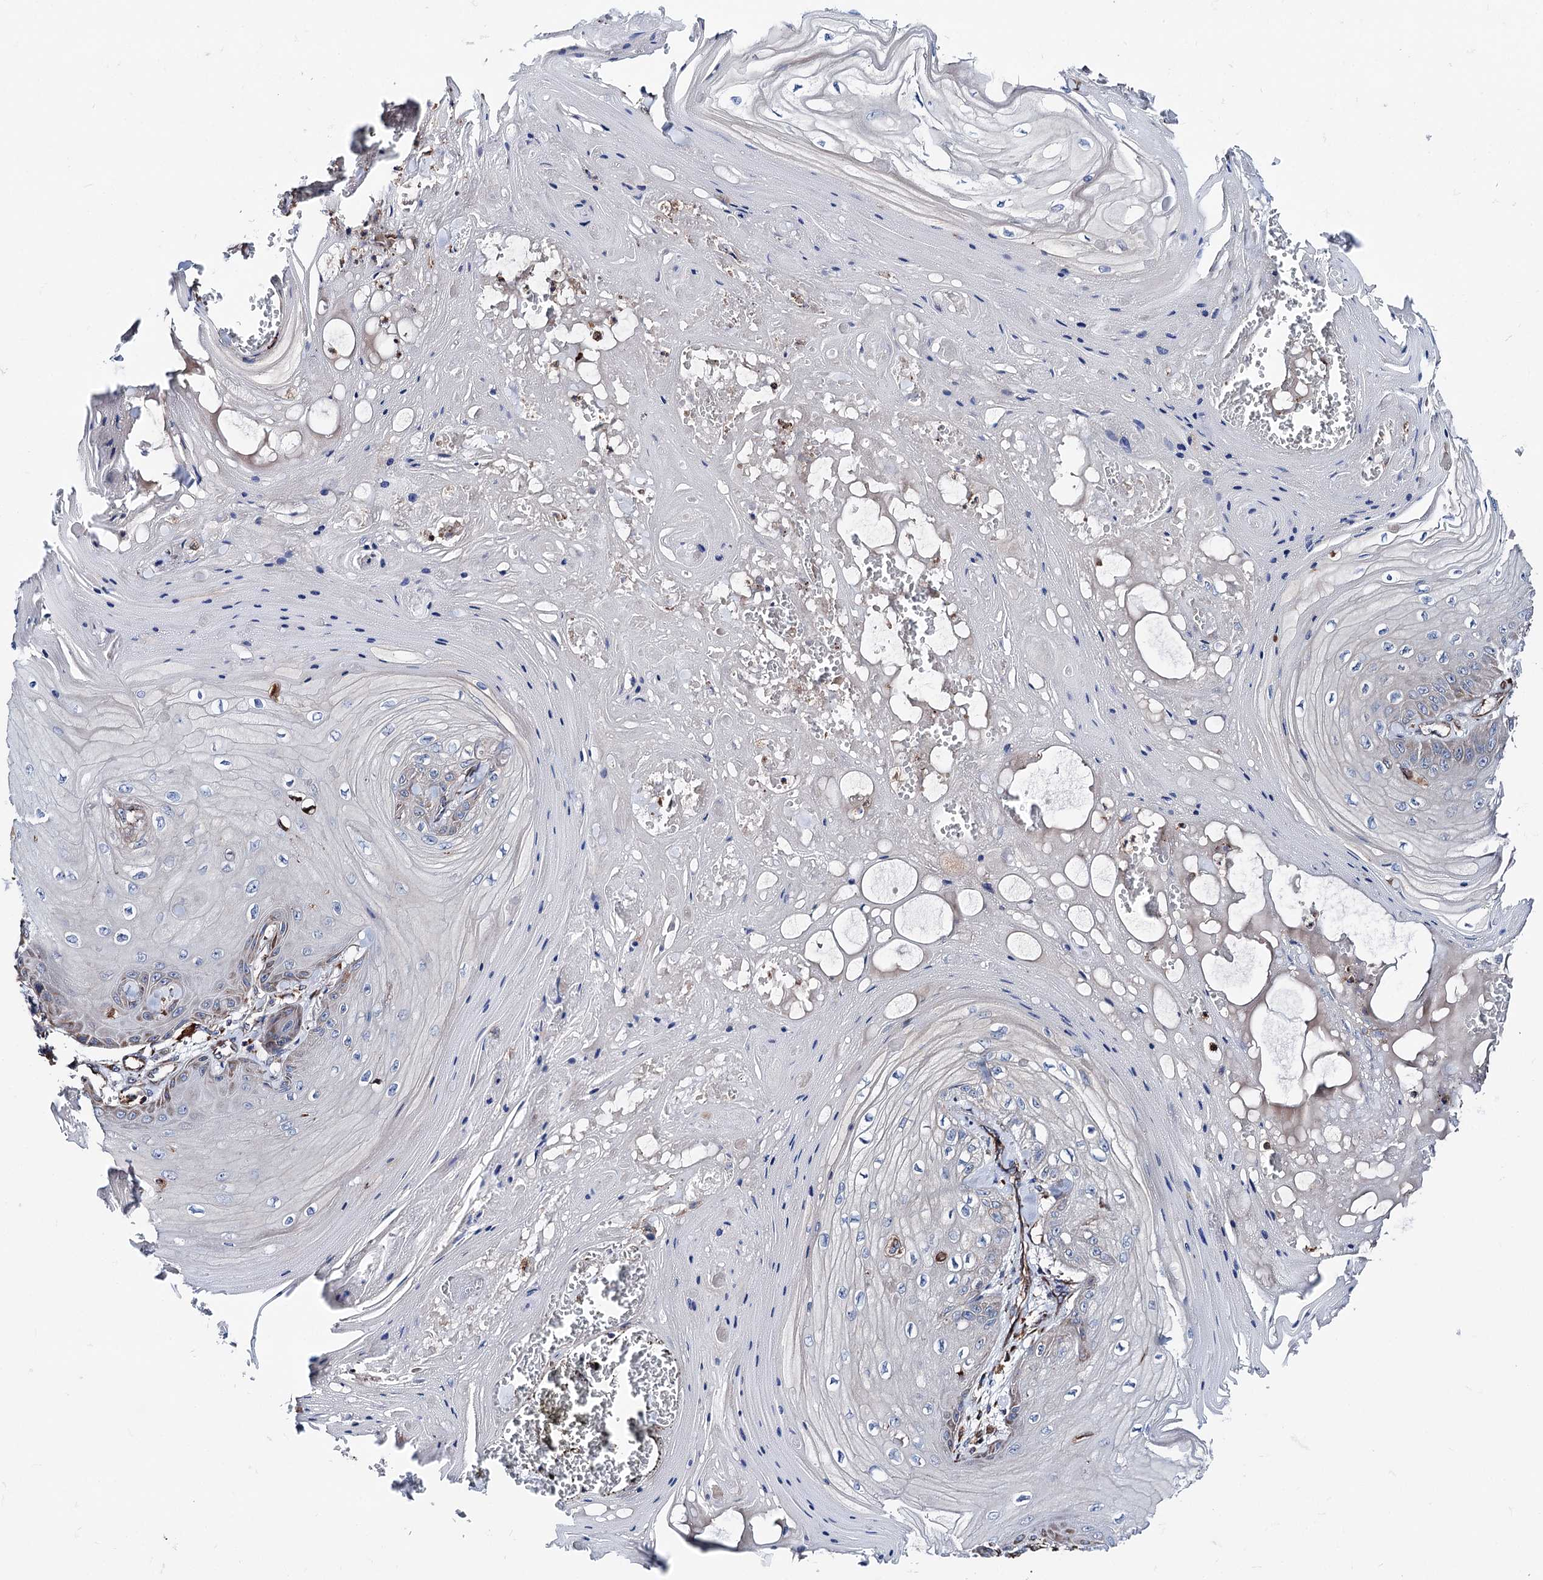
{"staining": {"intensity": "negative", "quantity": "none", "location": "none"}, "tissue": "skin cancer", "cell_type": "Tumor cells", "image_type": "cancer", "snomed": [{"axis": "morphology", "description": "Squamous cell carcinoma, NOS"}, {"axis": "topography", "description": "Skin"}], "caption": "There is no significant staining in tumor cells of skin cancer (squamous cell carcinoma).", "gene": "ERP29", "patient": {"sex": "male", "age": 74}}